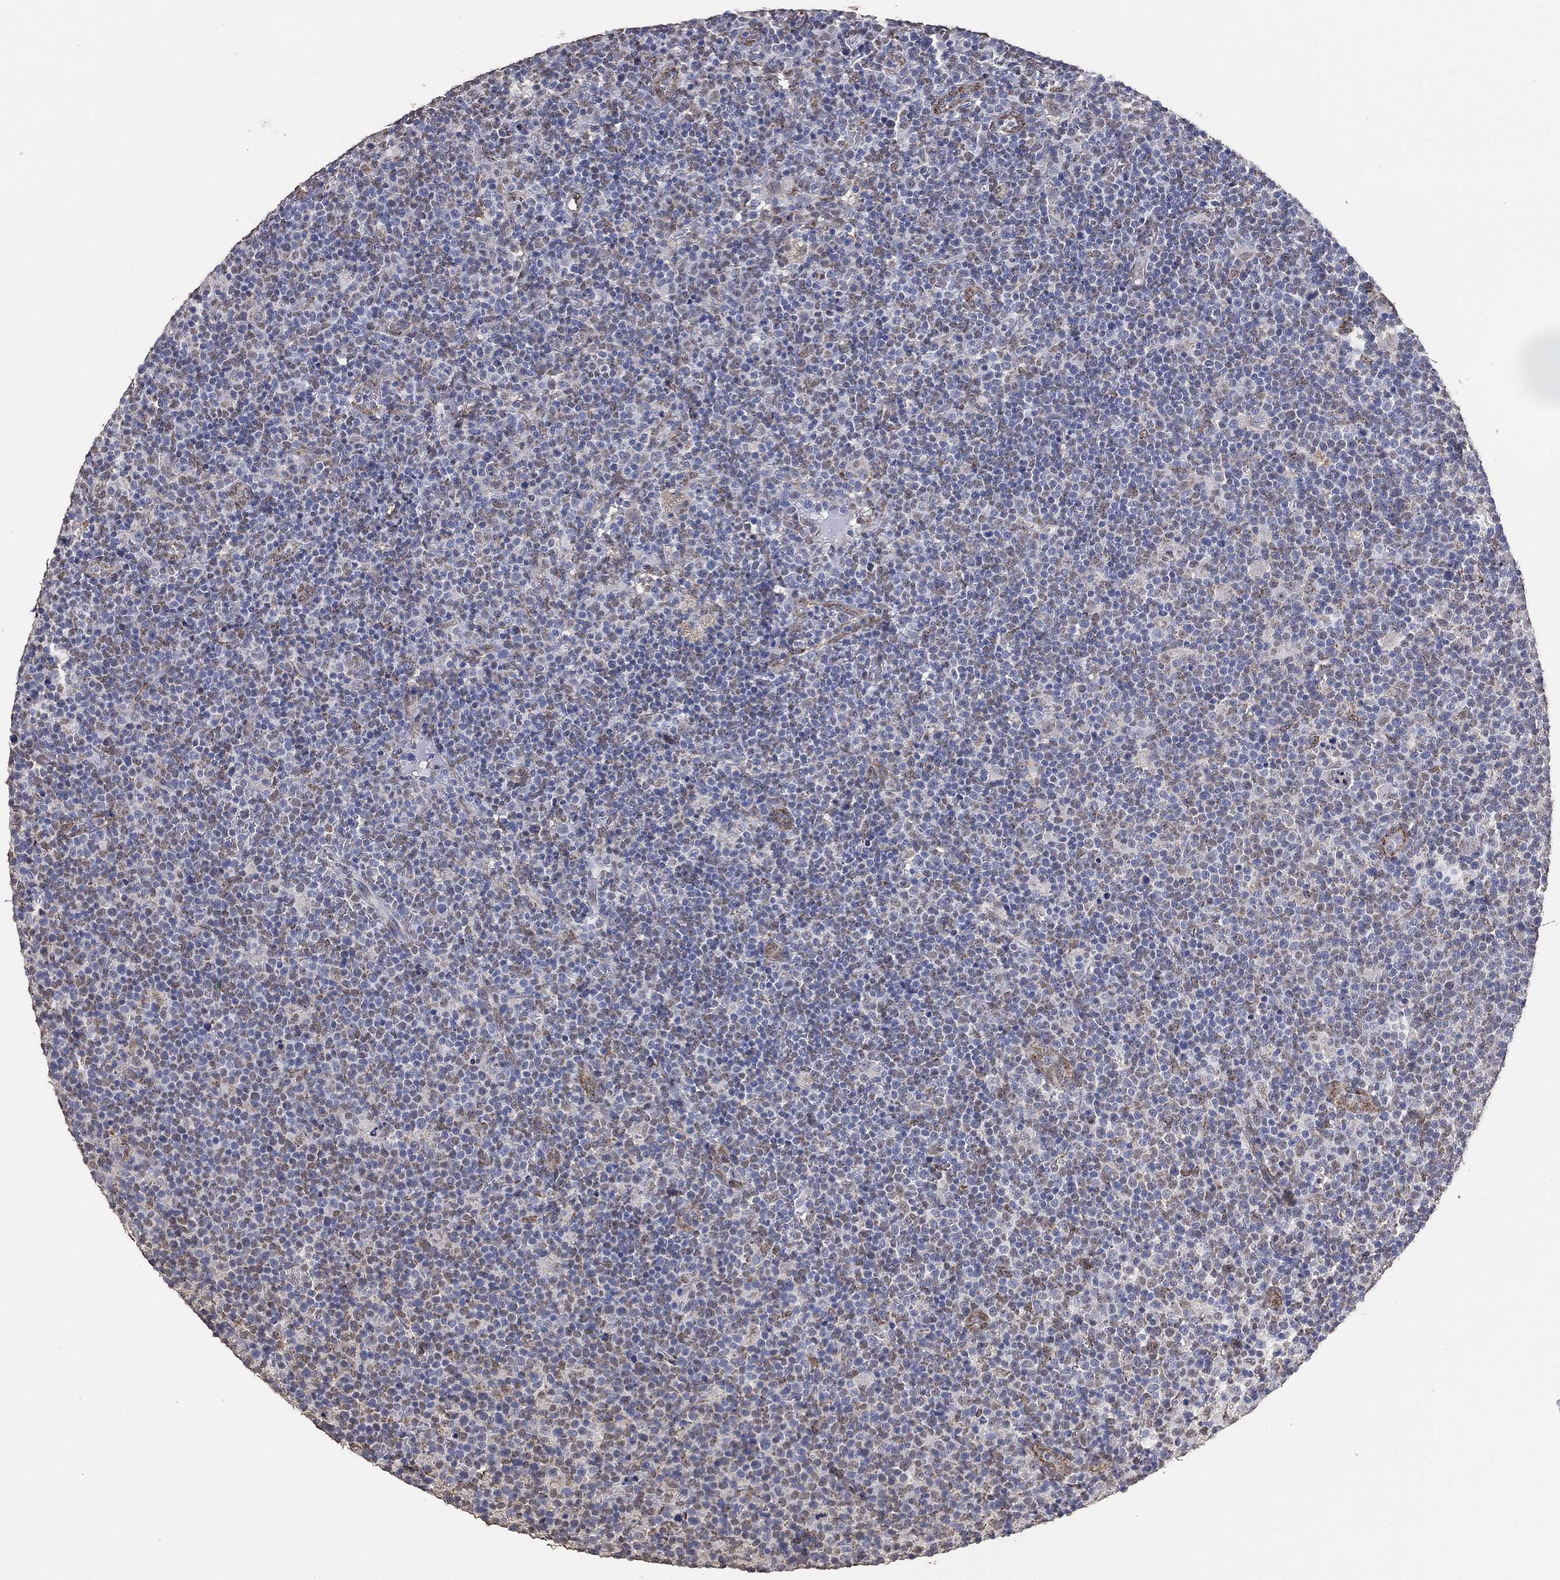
{"staining": {"intensity": "negative", "quantity": "none", "location": "none"}, "tissue": "lymphoma", "cell_type": "Tumor cells", "image_type": "cancer", "snomed": [{"axis": "morphology", "description": "Malignant lymphoma, non-Hodgkin's type, High grade"}, {"axis": "topography", "description": "Lymph node"}], "caption": "Malignant lymphoma, non-Hodgkin's type (high-grade) was stained to show a protein in brown. There is no significant staining in tumor cells. Nuclei are stained in blue.", "gene": "ALDH7A1", "patient": {"sex": "male", "age": 61}}